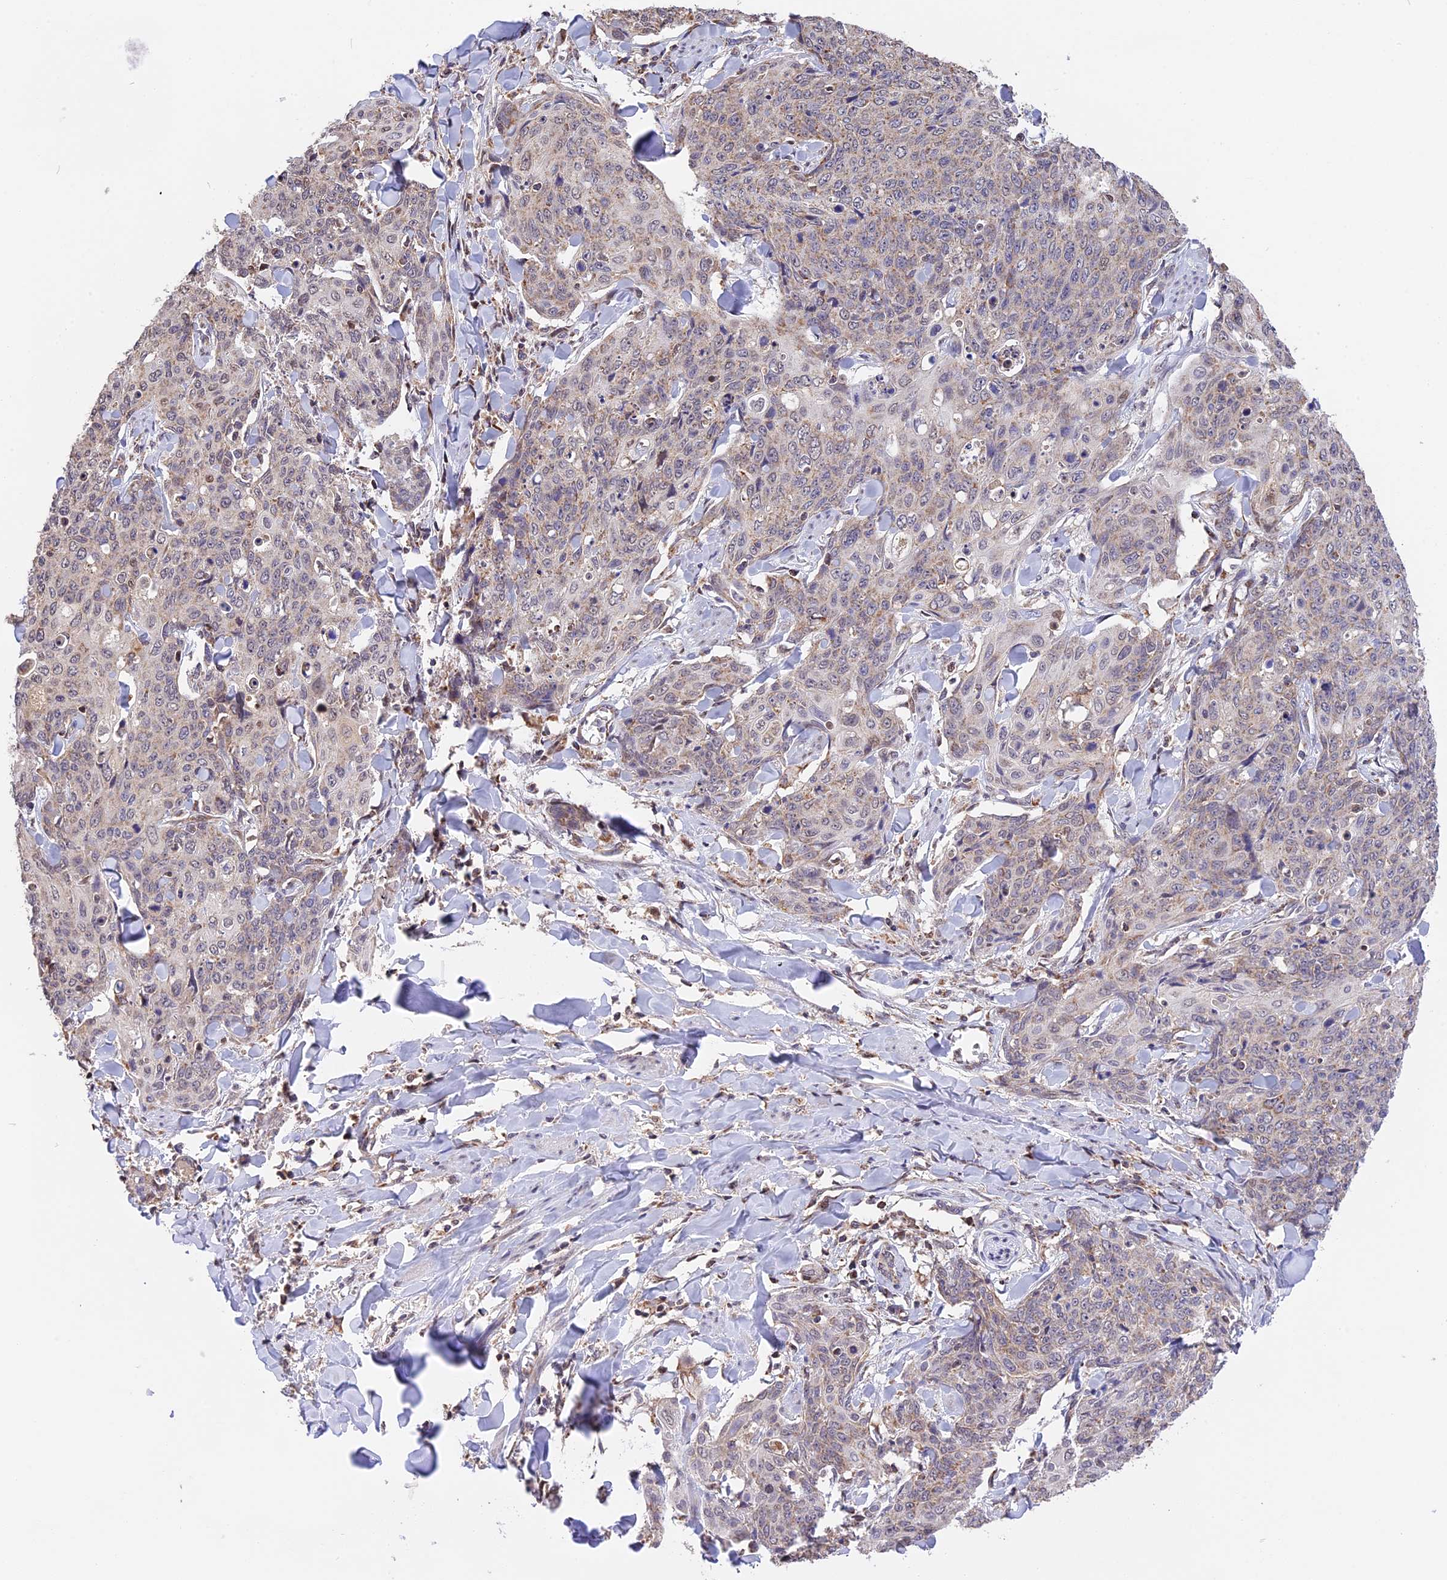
{"staining": {"intensity": "weak", "quantity": "25%-75%", "location": "cytoplasmic/membranous"}, "tissue": "skin cancer", "cell_type": "Tumor cells", "image_type": "cancer", "snomed": [{"axis": "morphology", "description": "Squamous cell carcinoma, NOS"}, {"axis": "topography", "description": "Skin"}, {"axis": "topography", "description": "Vulva"}], "caption": "An image of squamous cell carcinoma (skin) stained for a protein displays weak cytoplasmic/membranous brown staining in tumor cells.", "gene": "RERGL", "patient": {"sex": "female", "age": 85}}